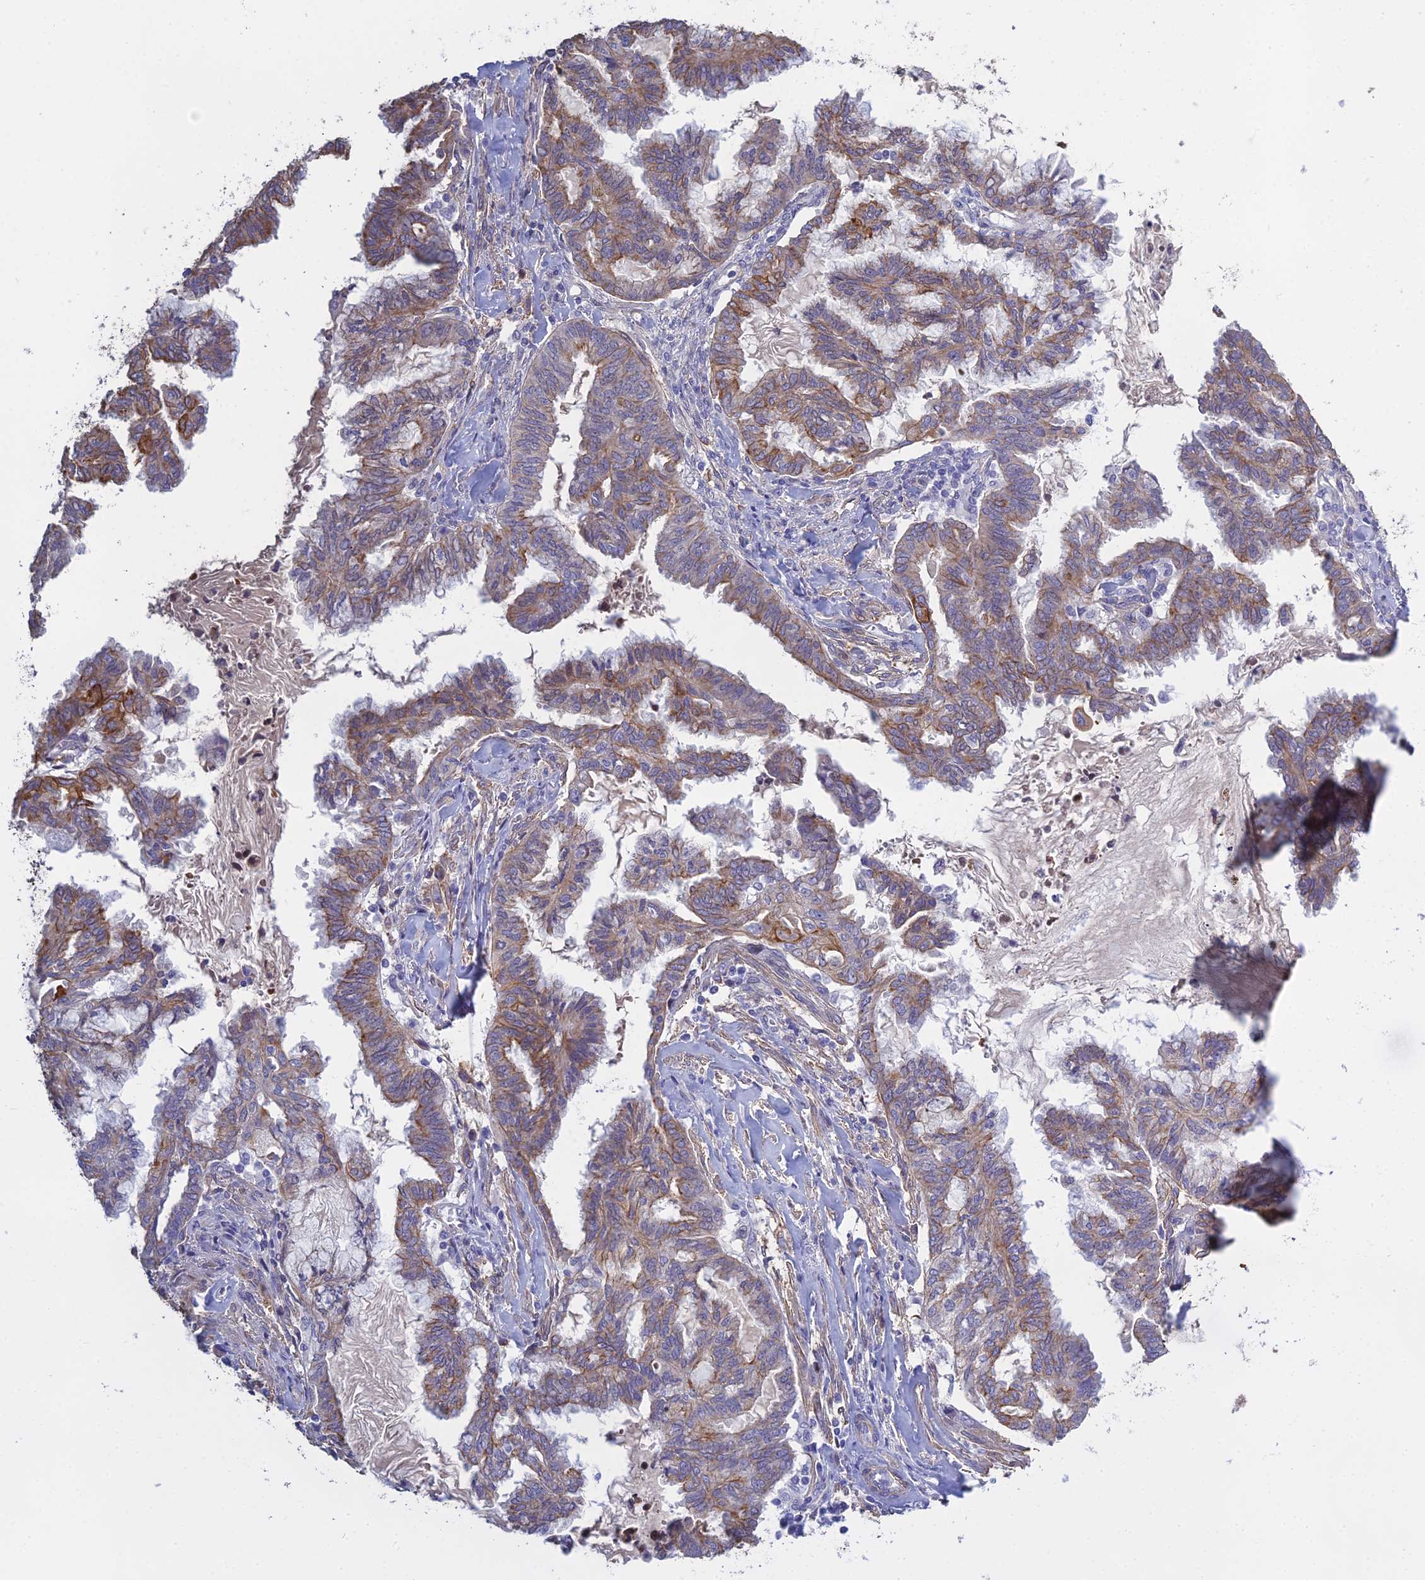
{"staining": {"intensity": "moderate", "quantity": "25%-75%", "location": "cytoplasmic/membranous"}, "tissue": "endometrial cancer", "cell_type": "Tumor cells", "image_type": "cancer", "snomed": [{"axis": "morphology", "description": "Adenocarcinoma, NOS"}, {"axis": "topography", "description": "Endometrium"}], "caption": "There is medium levels of moderate cytoplasmic/membranous staining in tumor cells of endometrial adenocarcinoma, as demonstrated by immunohistochemical staining (brown color).", "gene": "LZTS2", "patient": {"sex": "female", "age": 86}}